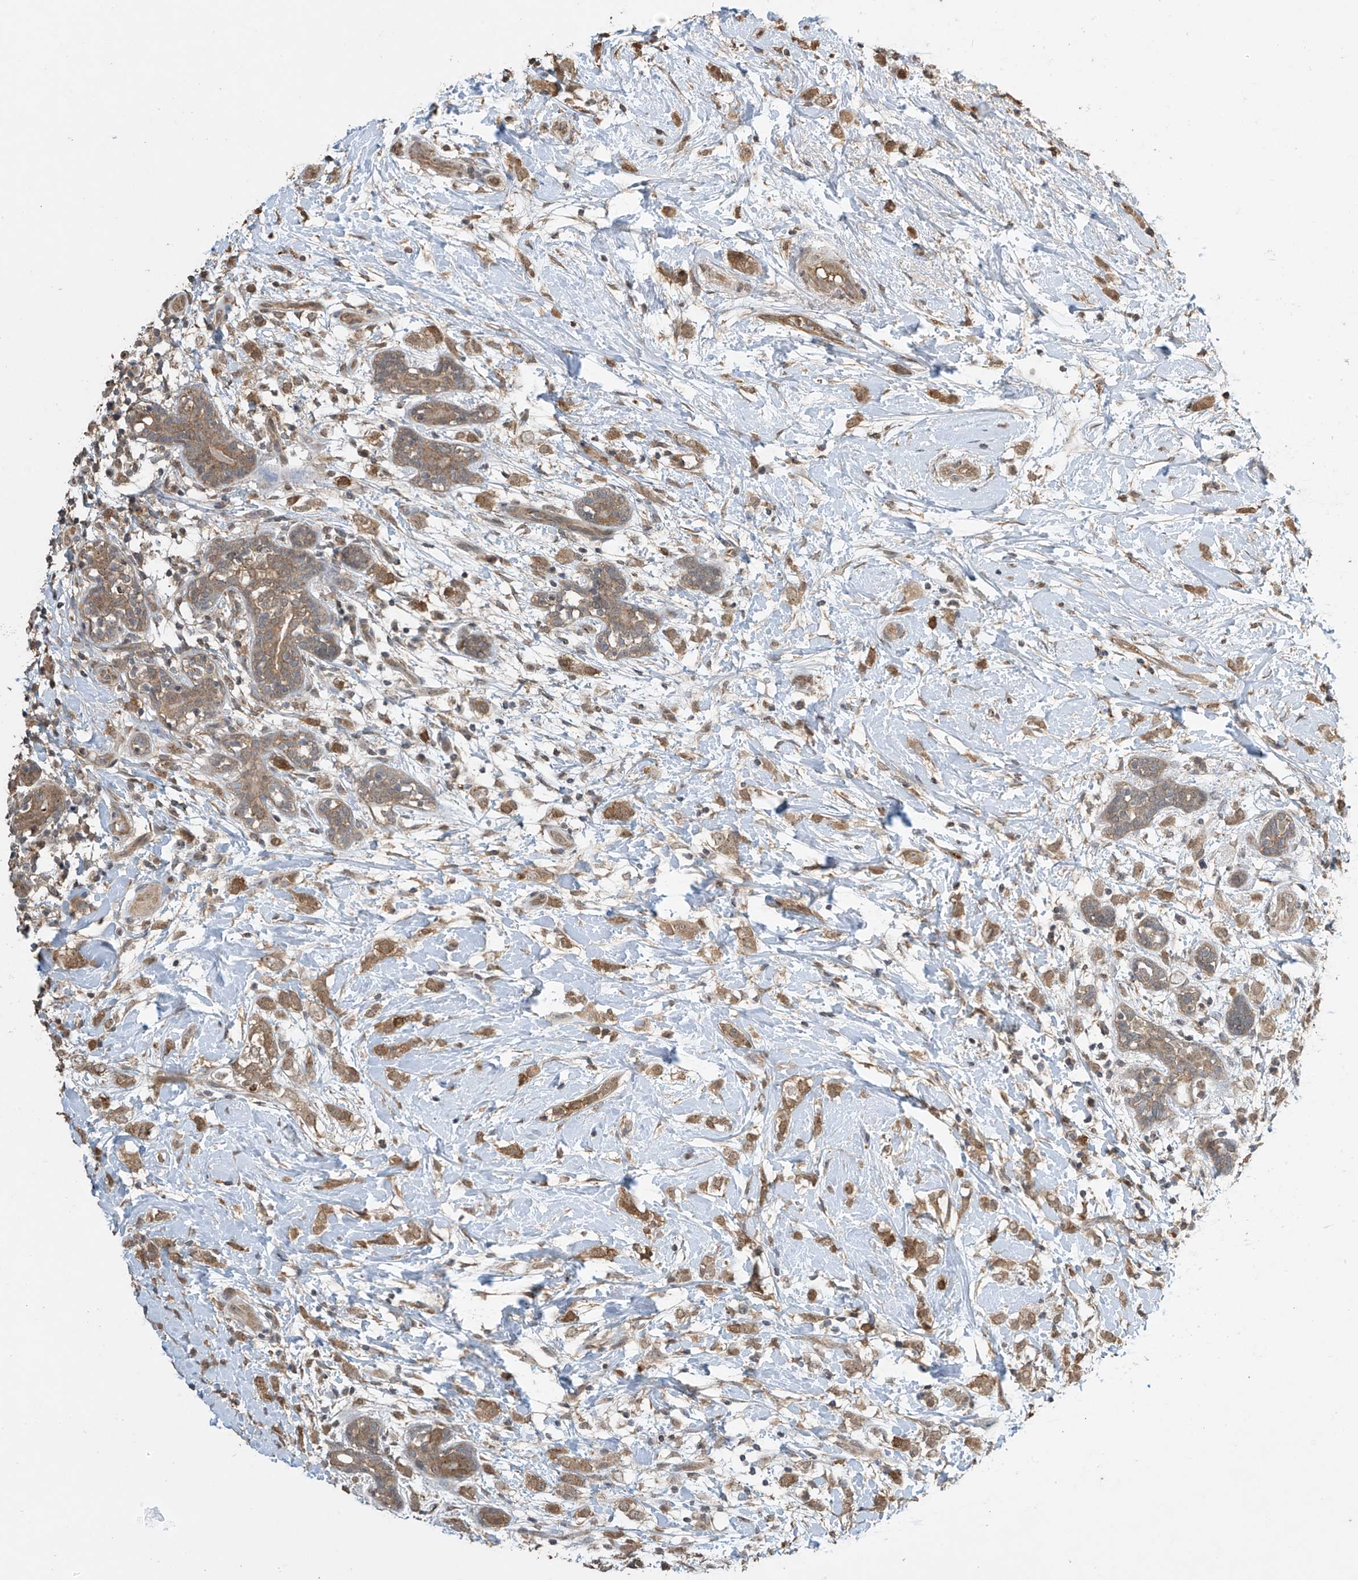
{"staining": {"intensity": "moderate", "quantity": ">75%", "location": "cytoplasmic/membranous"}, "tissue": "breast cancer", "cell_type": "Tumor cells", "image_type": "cancer", "snomed": [{"axis": "morphology", "description": "Normal tissue, NOS"}, {"axis": "morphology", "description": "Lobular carcinoma"}, {"axis": "topography", "description": "Breast"}], "caption": "A medium amount of moderate cytoplasmic/membranous staining is seen in about >75% of tumor cells in breast lobular carcinoma tissue.", "gene": "SLFN14", "patient": {"sex": "female", "age": 47}}